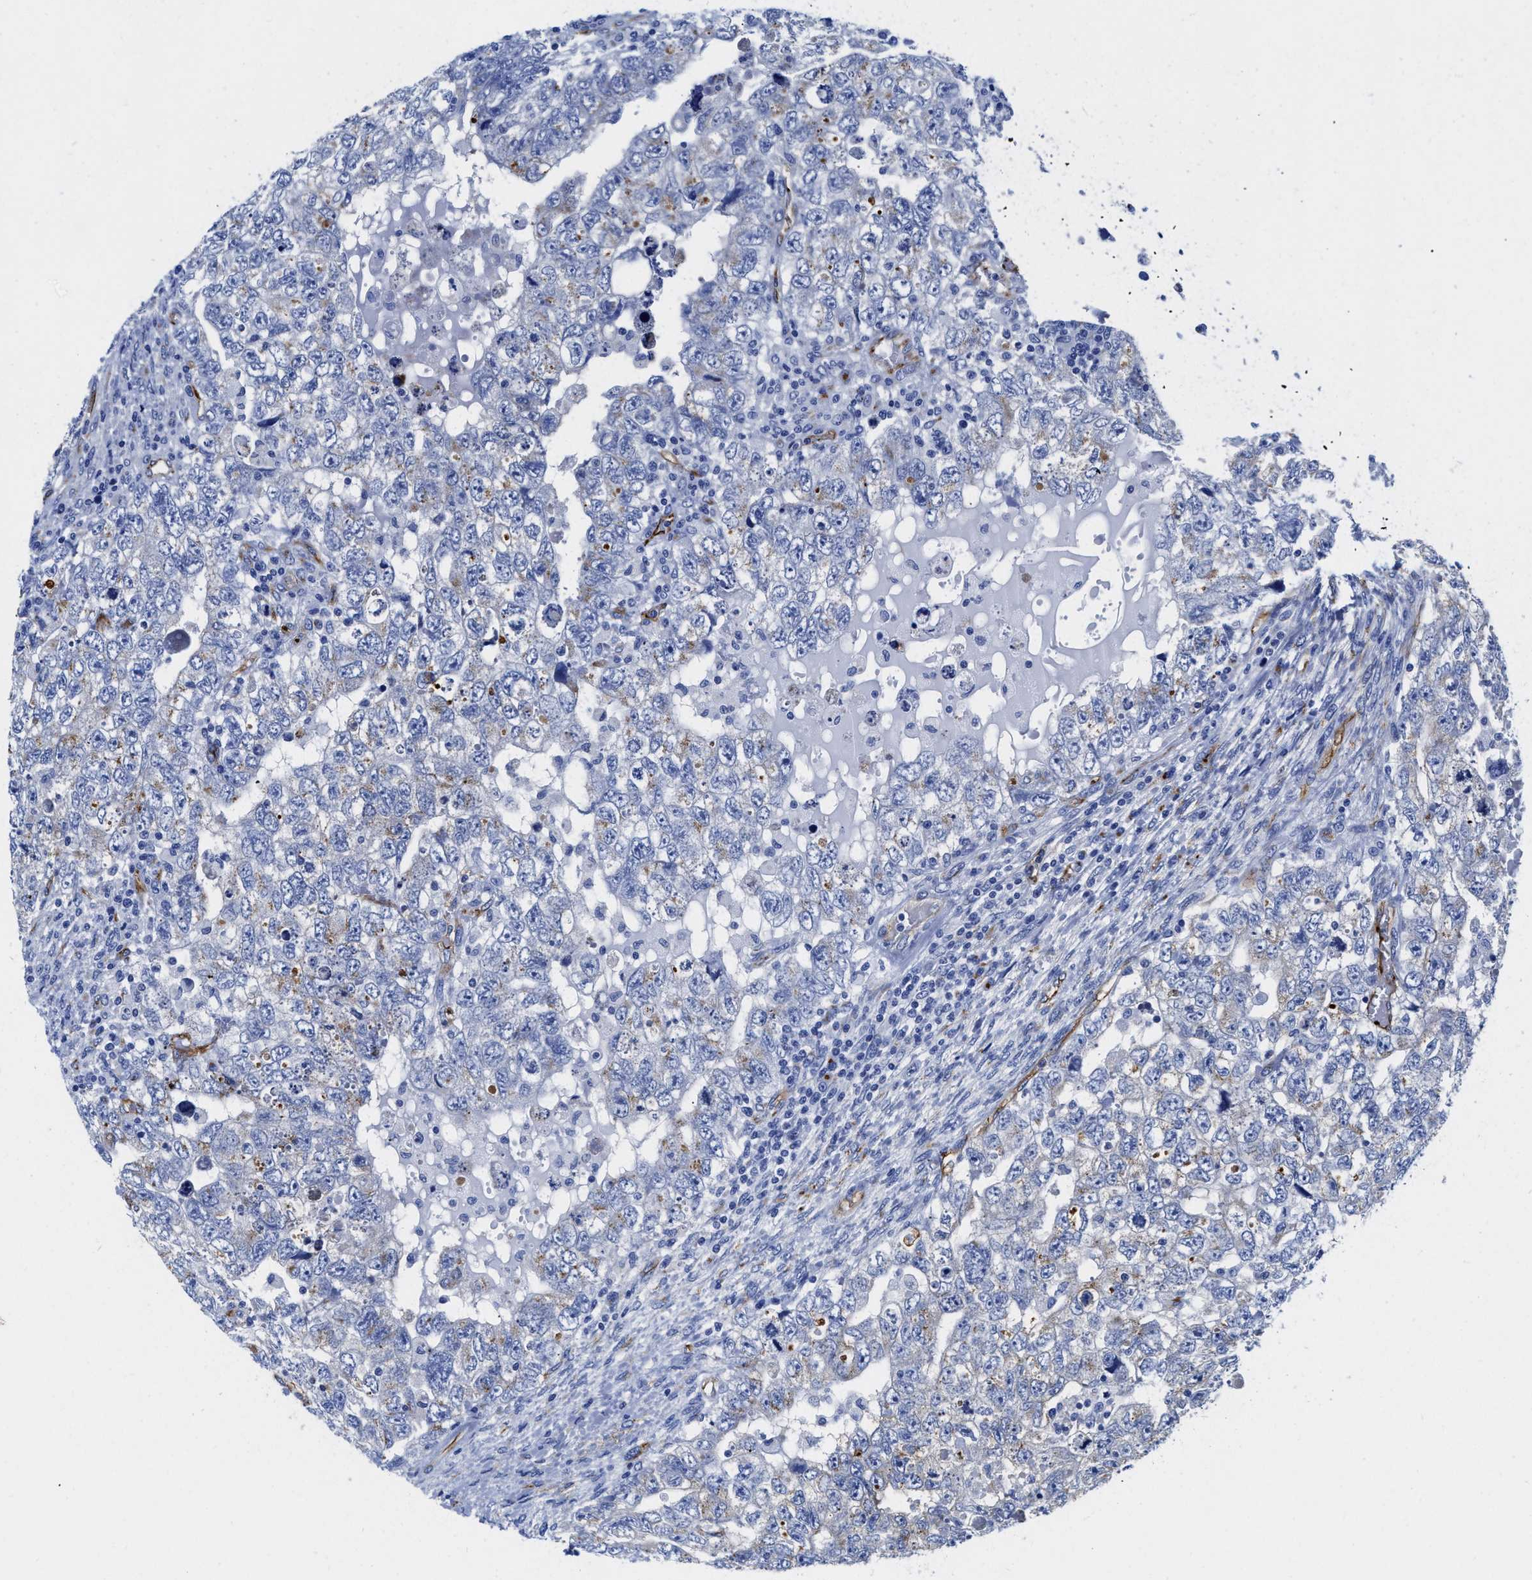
{"staining": {"intensity": "weak", "quantity": "<25%", "location": "cytoplasmic/membranous"}, "tissue": "testis cancer", "cell_type": "Tumor cells", "image_type": "cancer", "snomed": [{"axis": "morphology", "description": "Carcinoma, Embryonal, NOS"}, {"axis": "topography", "description": "Testis"}], "caption": "The micrograph displays no significant positivity in tumor cells of embryonal carcinoma (testis).", "gene": "TVP23B", "patient": {"sex": "male", "age": 36}}